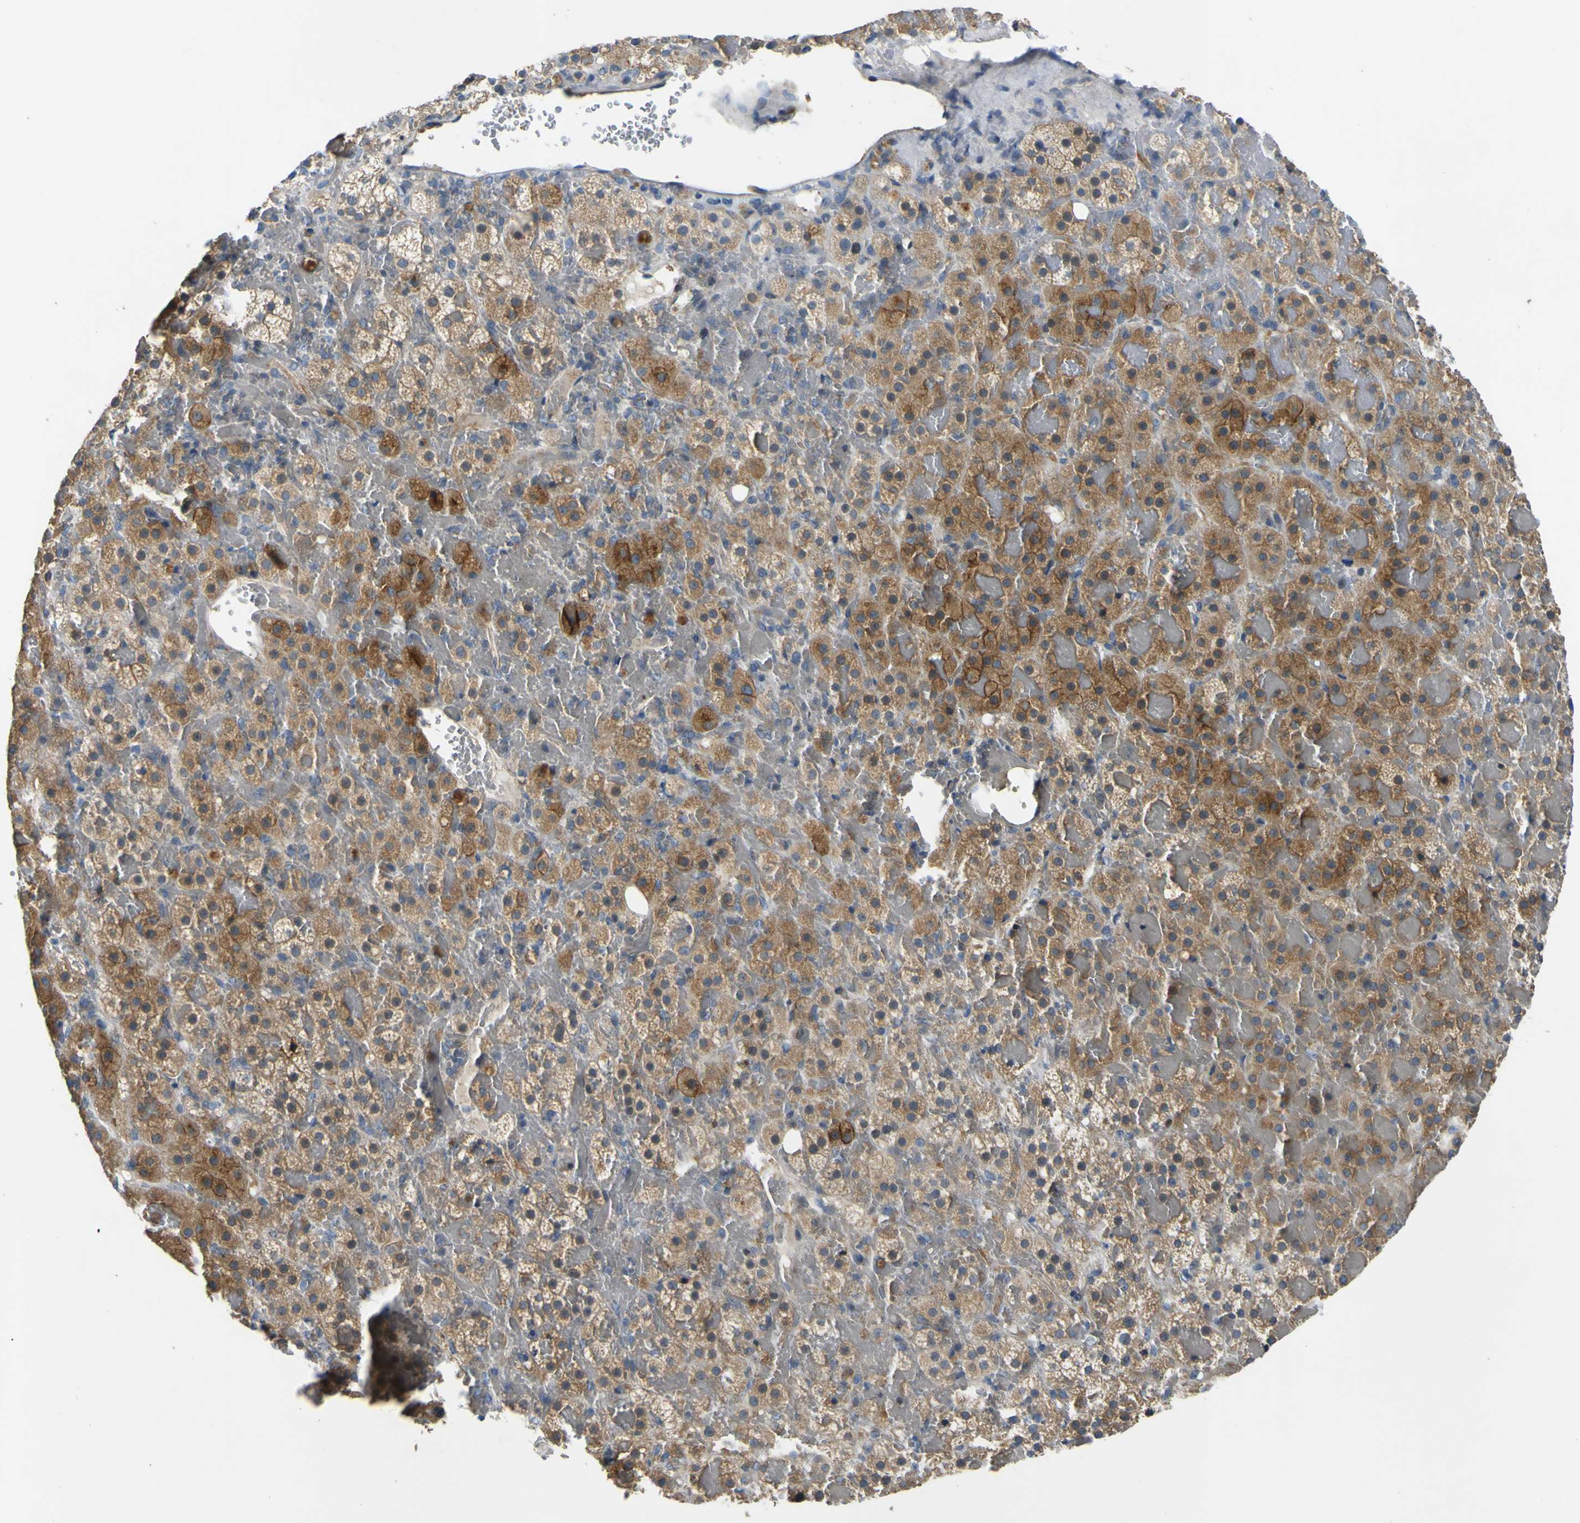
{"staining": {"intensity": "strong", "quantity": "<25%", "location": "cytoplasmic/membranous"}, "tissue": "adrenal gland", "cell_type": "Glandular cells", "image_type": "normal", "snomed": [{"axis": "morphology", "description": "Normal tissue, NOS"}, {"axis": "topography", "description": "Adrenal gland"}], "caption": "Immunohistochemical staining of unremarkable human adrenal gland displays medium levels of strong cytoplasmic/membranous staining in approximately <25% of glandular cells.", "gene": "LDLR", "patient": {"sex": "female", "age": 59}}